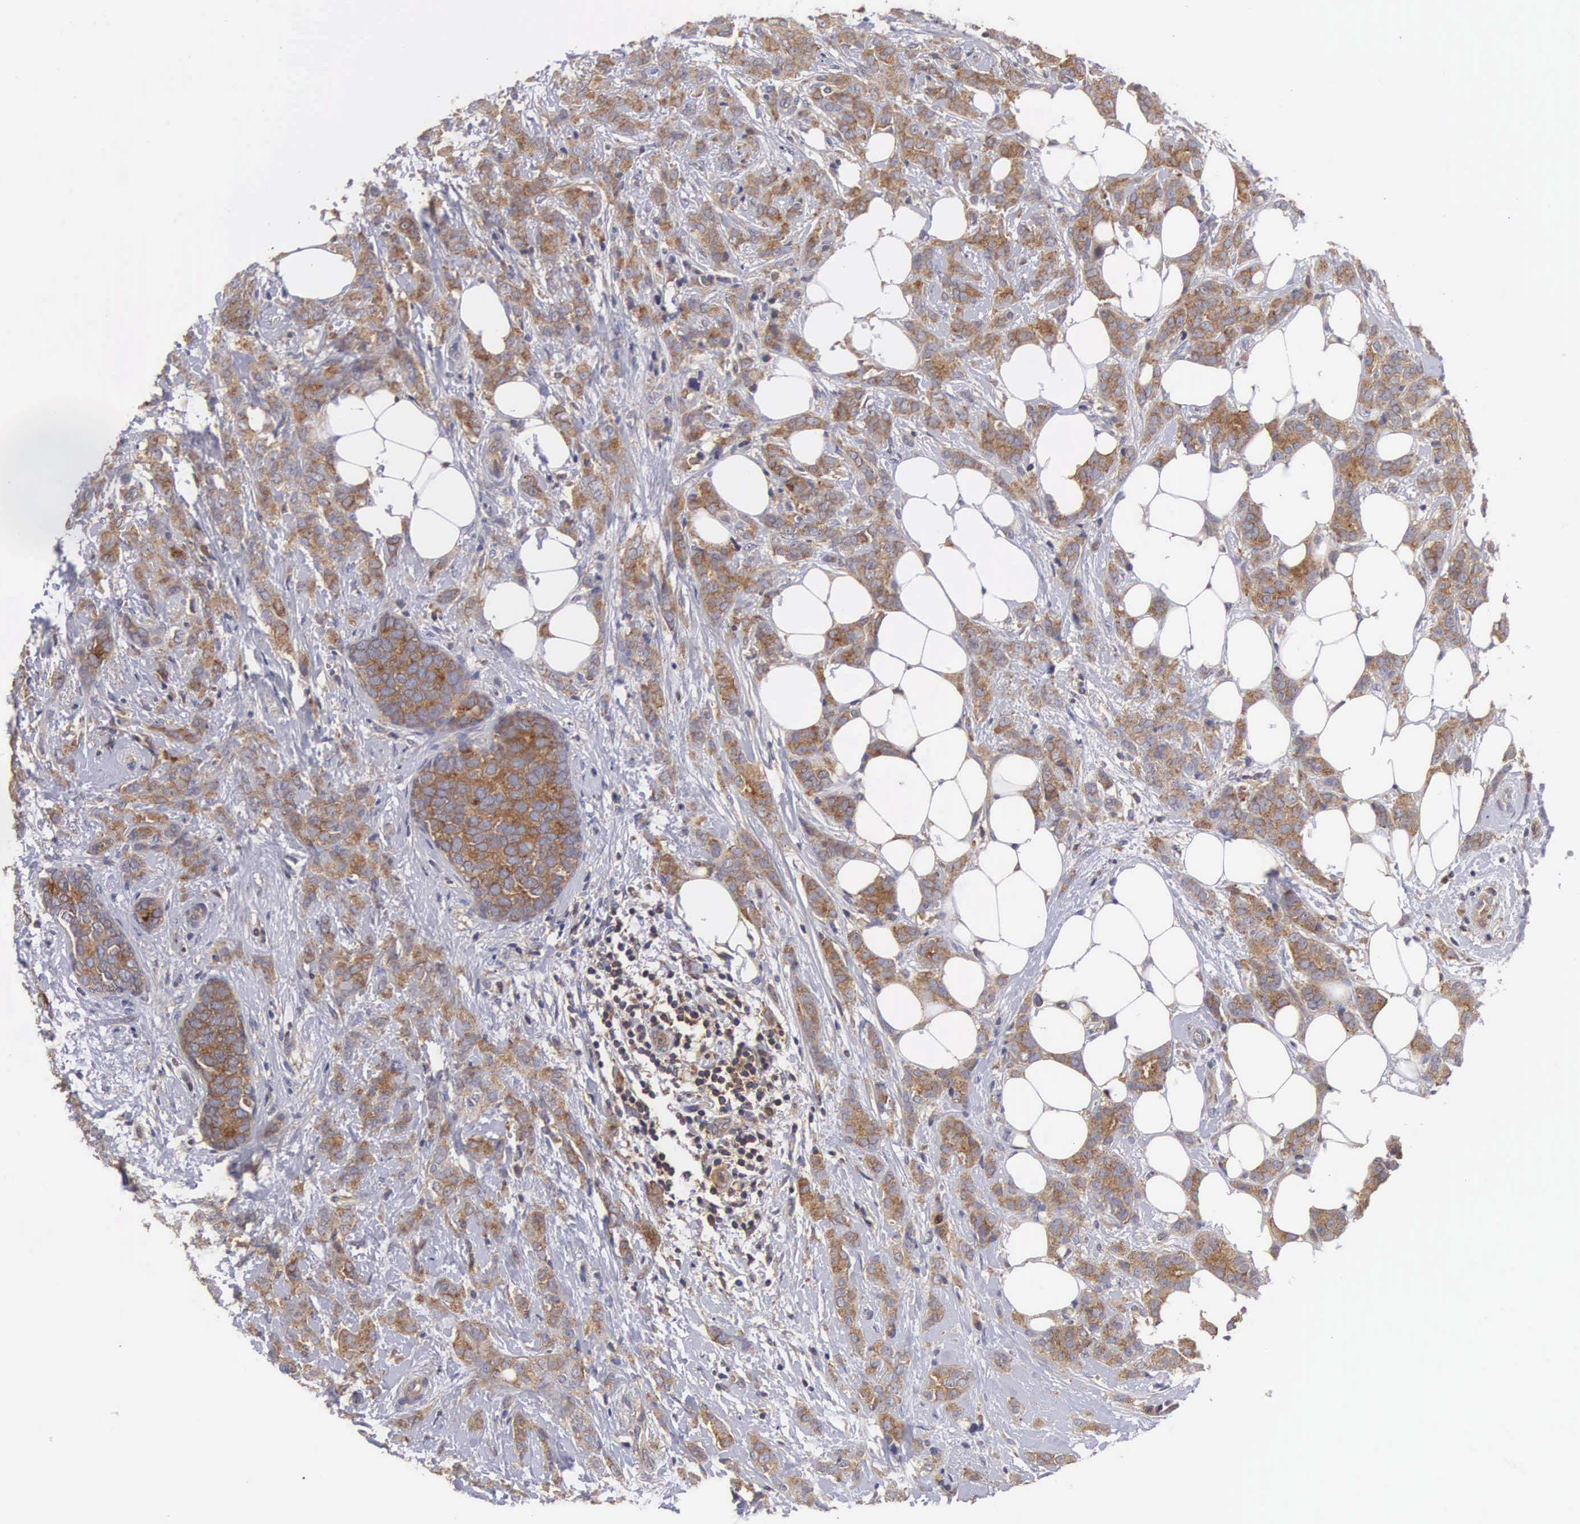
{"staining": {"intensity": "moderate", "quantity": ">75%", "location": "cytoplasmic/membranous"}, "tissue": "breast cancer", "cell_type": "Tumor cells", "image_type": "cancer", "snomed": [{"axis": "morphology", "description": "Duct carcinoma"}, {"axis": "topography", "description": "Breast"}], "caption": "The immunohistochemical stain labels moderate cytoplasmic/membranous staining in tumor cells of breast cancer (invasive ductal carcinoma) tissue. Immunohistochemistry stains the protein in brown and the nuclei are stained blue.", "gene": "GRIPAP1", "patient": {"sex": "female", "age": 53}}